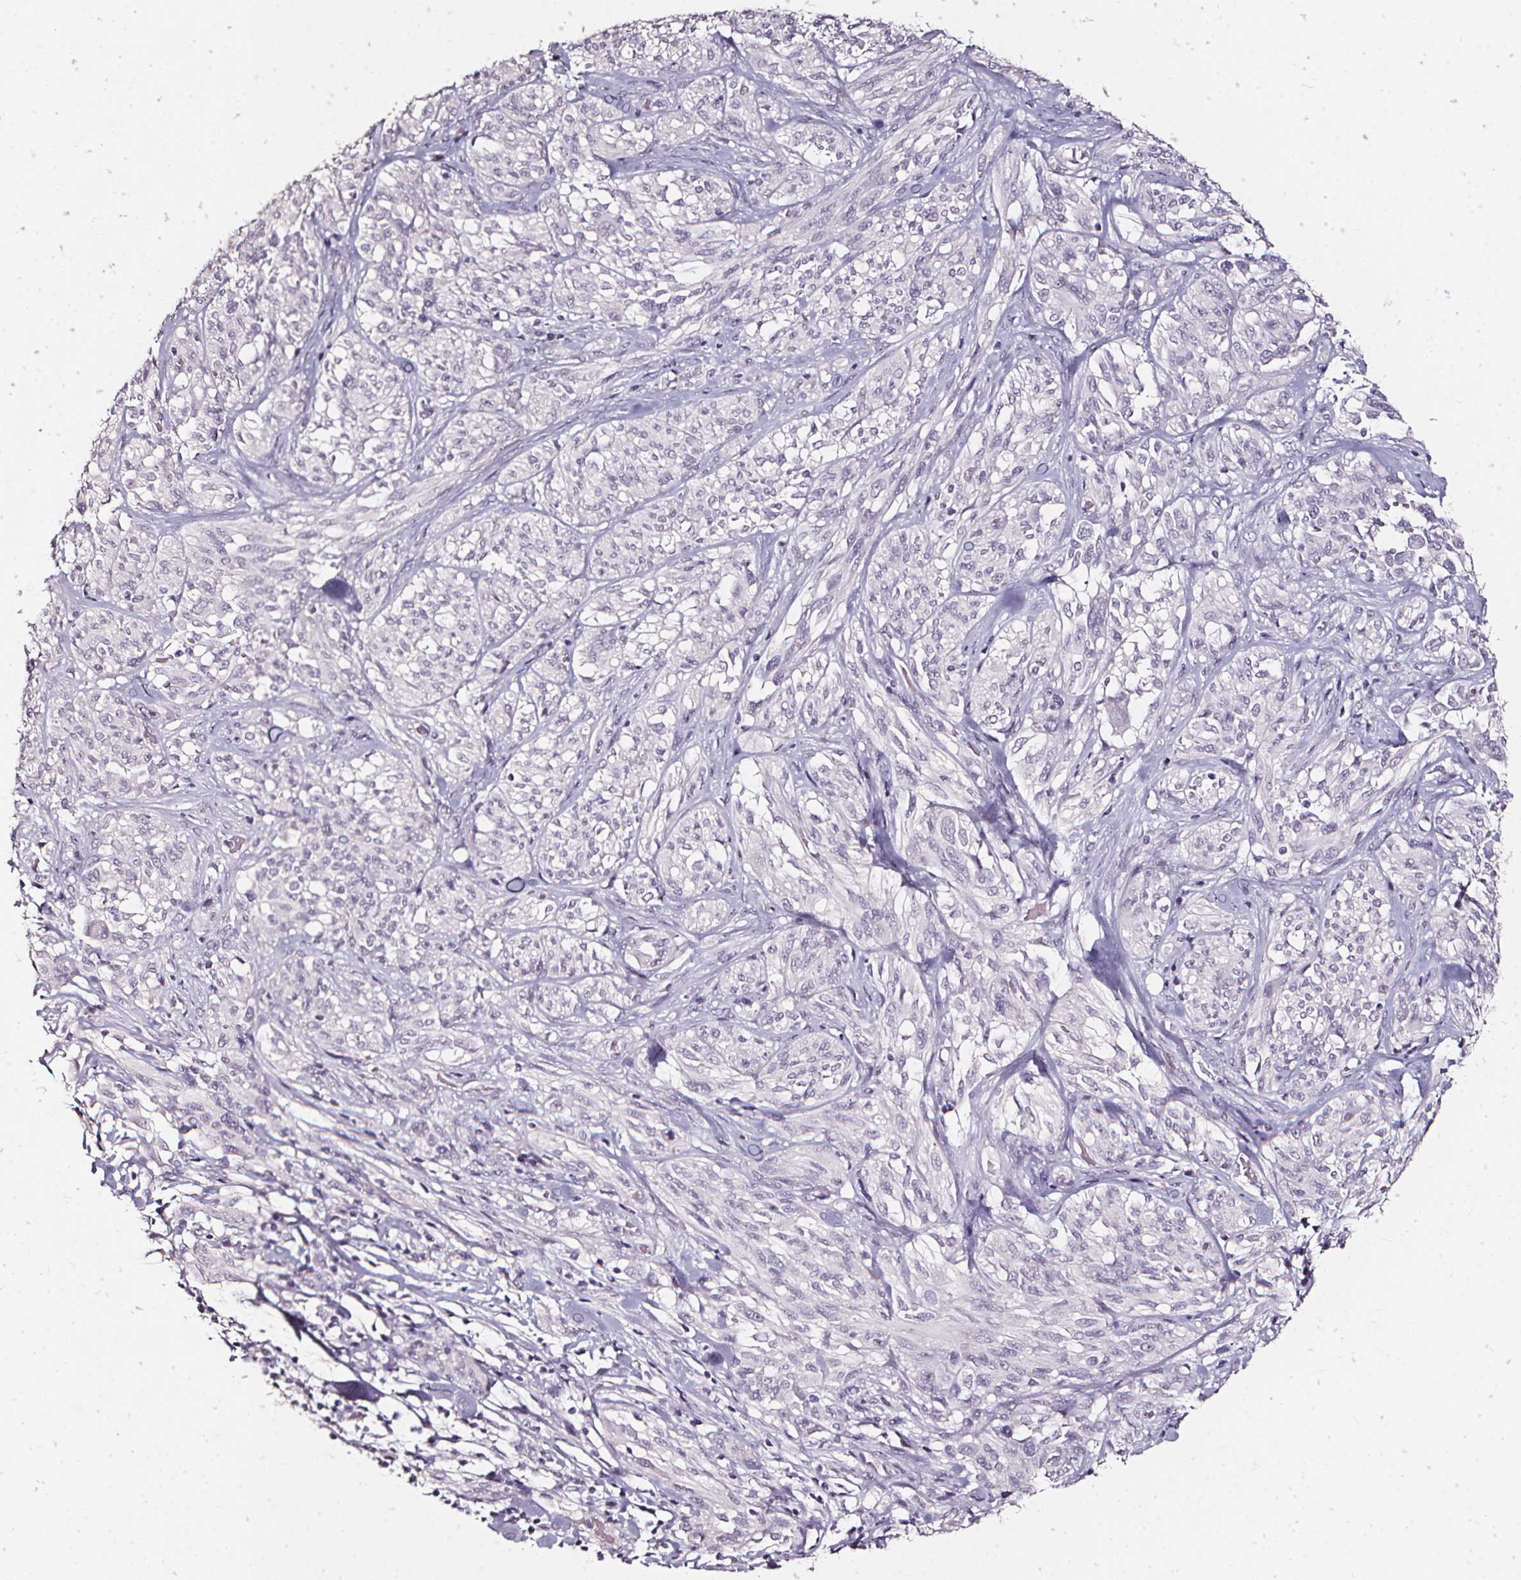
{"staining": {"intensity": "negative", "quantity": "none", "location": "none"}, "tissue": "melanoma", "cell_type": "Tumor cells", "image_type": "cancer", "snomed": [{"axis": "morphology", "description": "Malignant melanoma, NOS"}, {"axis": "topography", "description": "Skin"}], "caption": "Immunohistochemistry histopathology image of neoplastic tissue: human melanoma stained with DAB (3,3'-diaminobenzidine) displays no significant protein staining in tumor cells.", "gene": "DEFA5", "patient": {"sex": "female", "age": 91}}